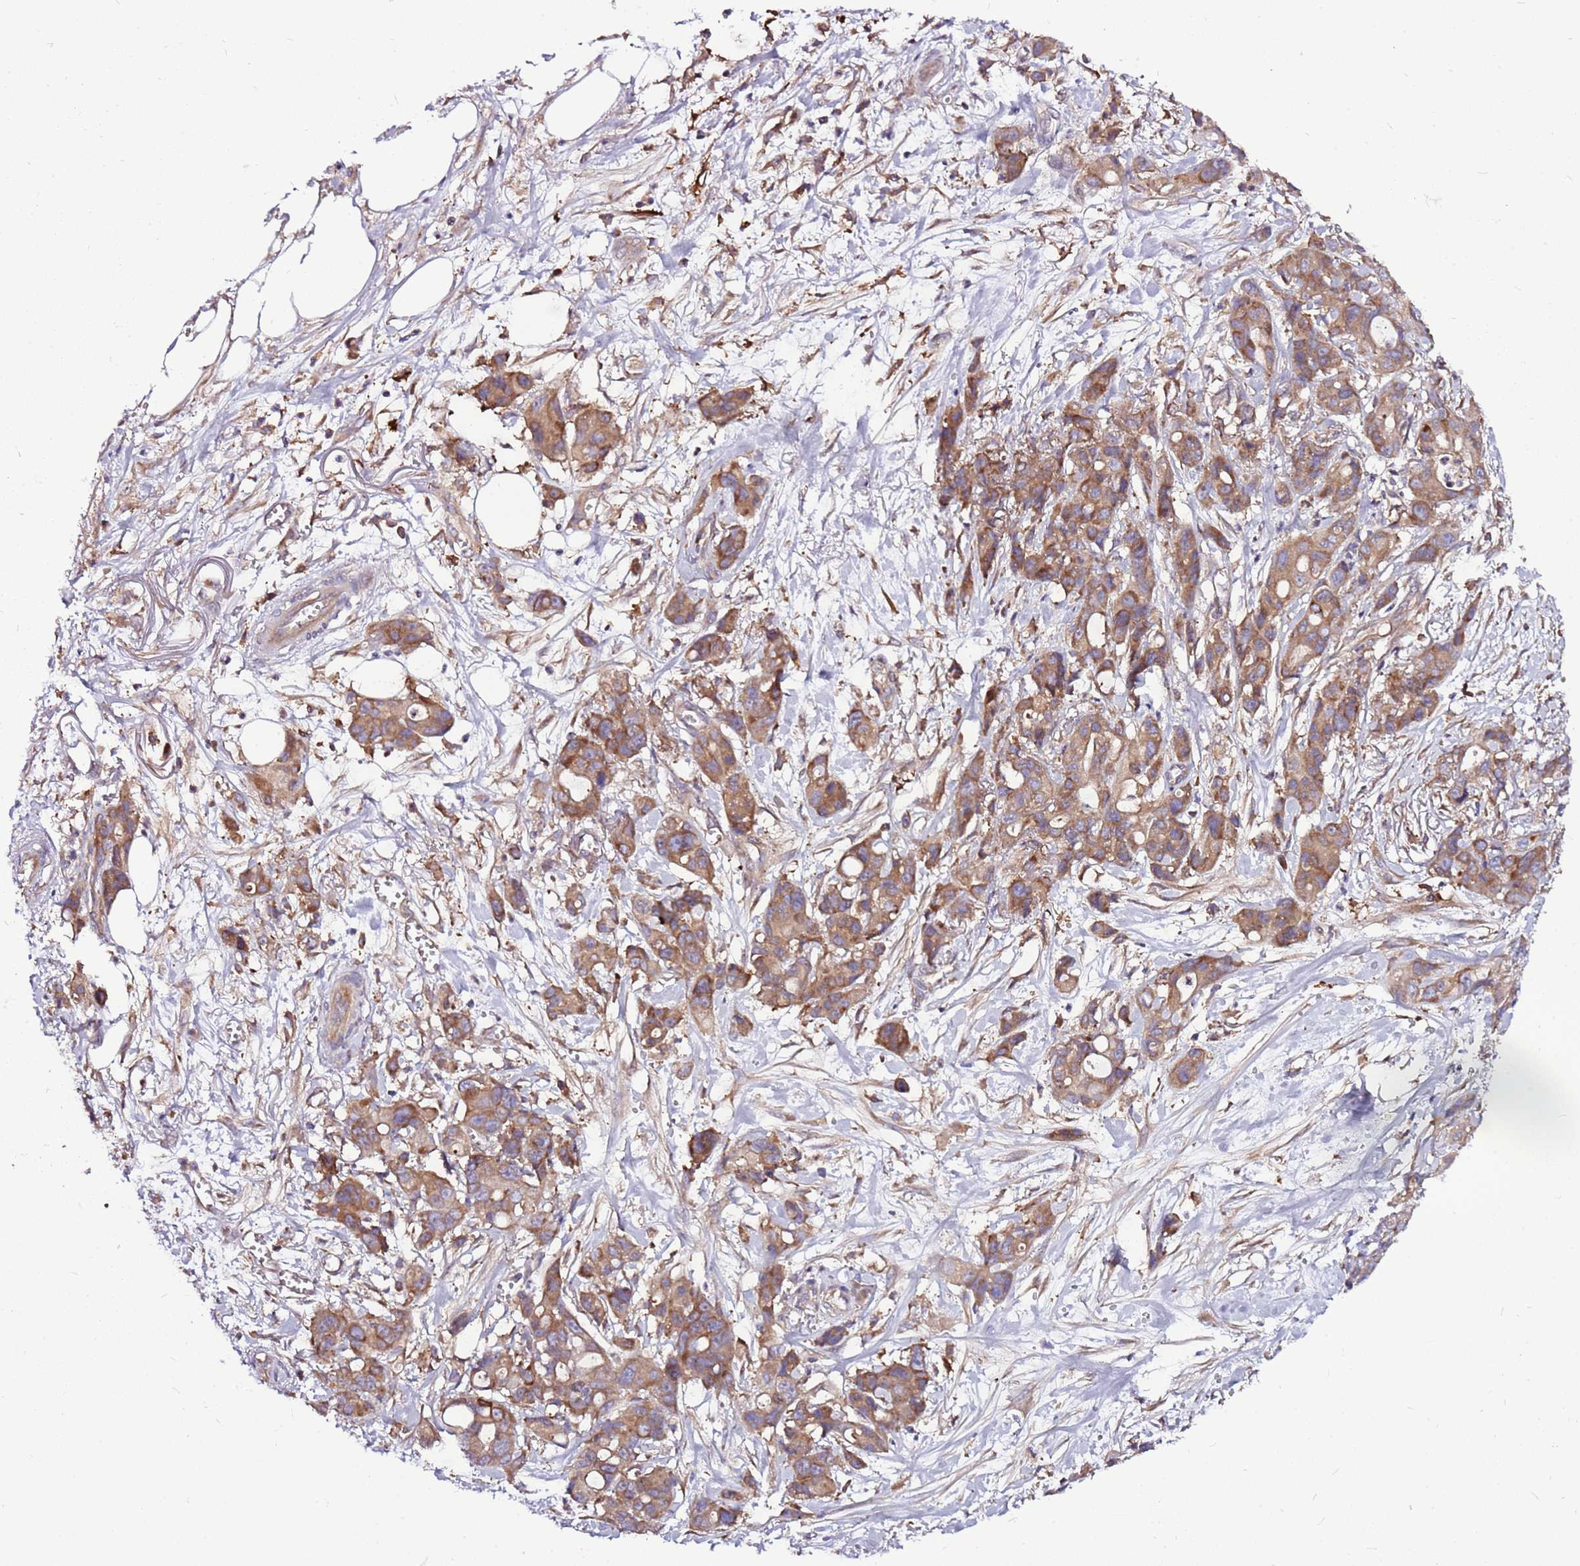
{"staining": {"intensity": "moderate", "quantity": ">75%", "location": "cytoplasmic/membranous"}, "tissue": "ovarian cancer", "cell_type": "Tumor cells", "image_type": "cancer", "snomed": [{"axis": "morphology", "description": "Cystadenocarcinoma, mucinous, NOS"}, {"axis": "topography", "description": "Ovary"}], "caption": "Ovarian mucinous cystadenocarcinoma tissue shows moderate cytoplasmic/membranous positivity in approximately >75% of tumor cells, visualized by immunohistochemistry.", "gene": "ATXN2L", "patient": {"sex": "female", "age": 70}}